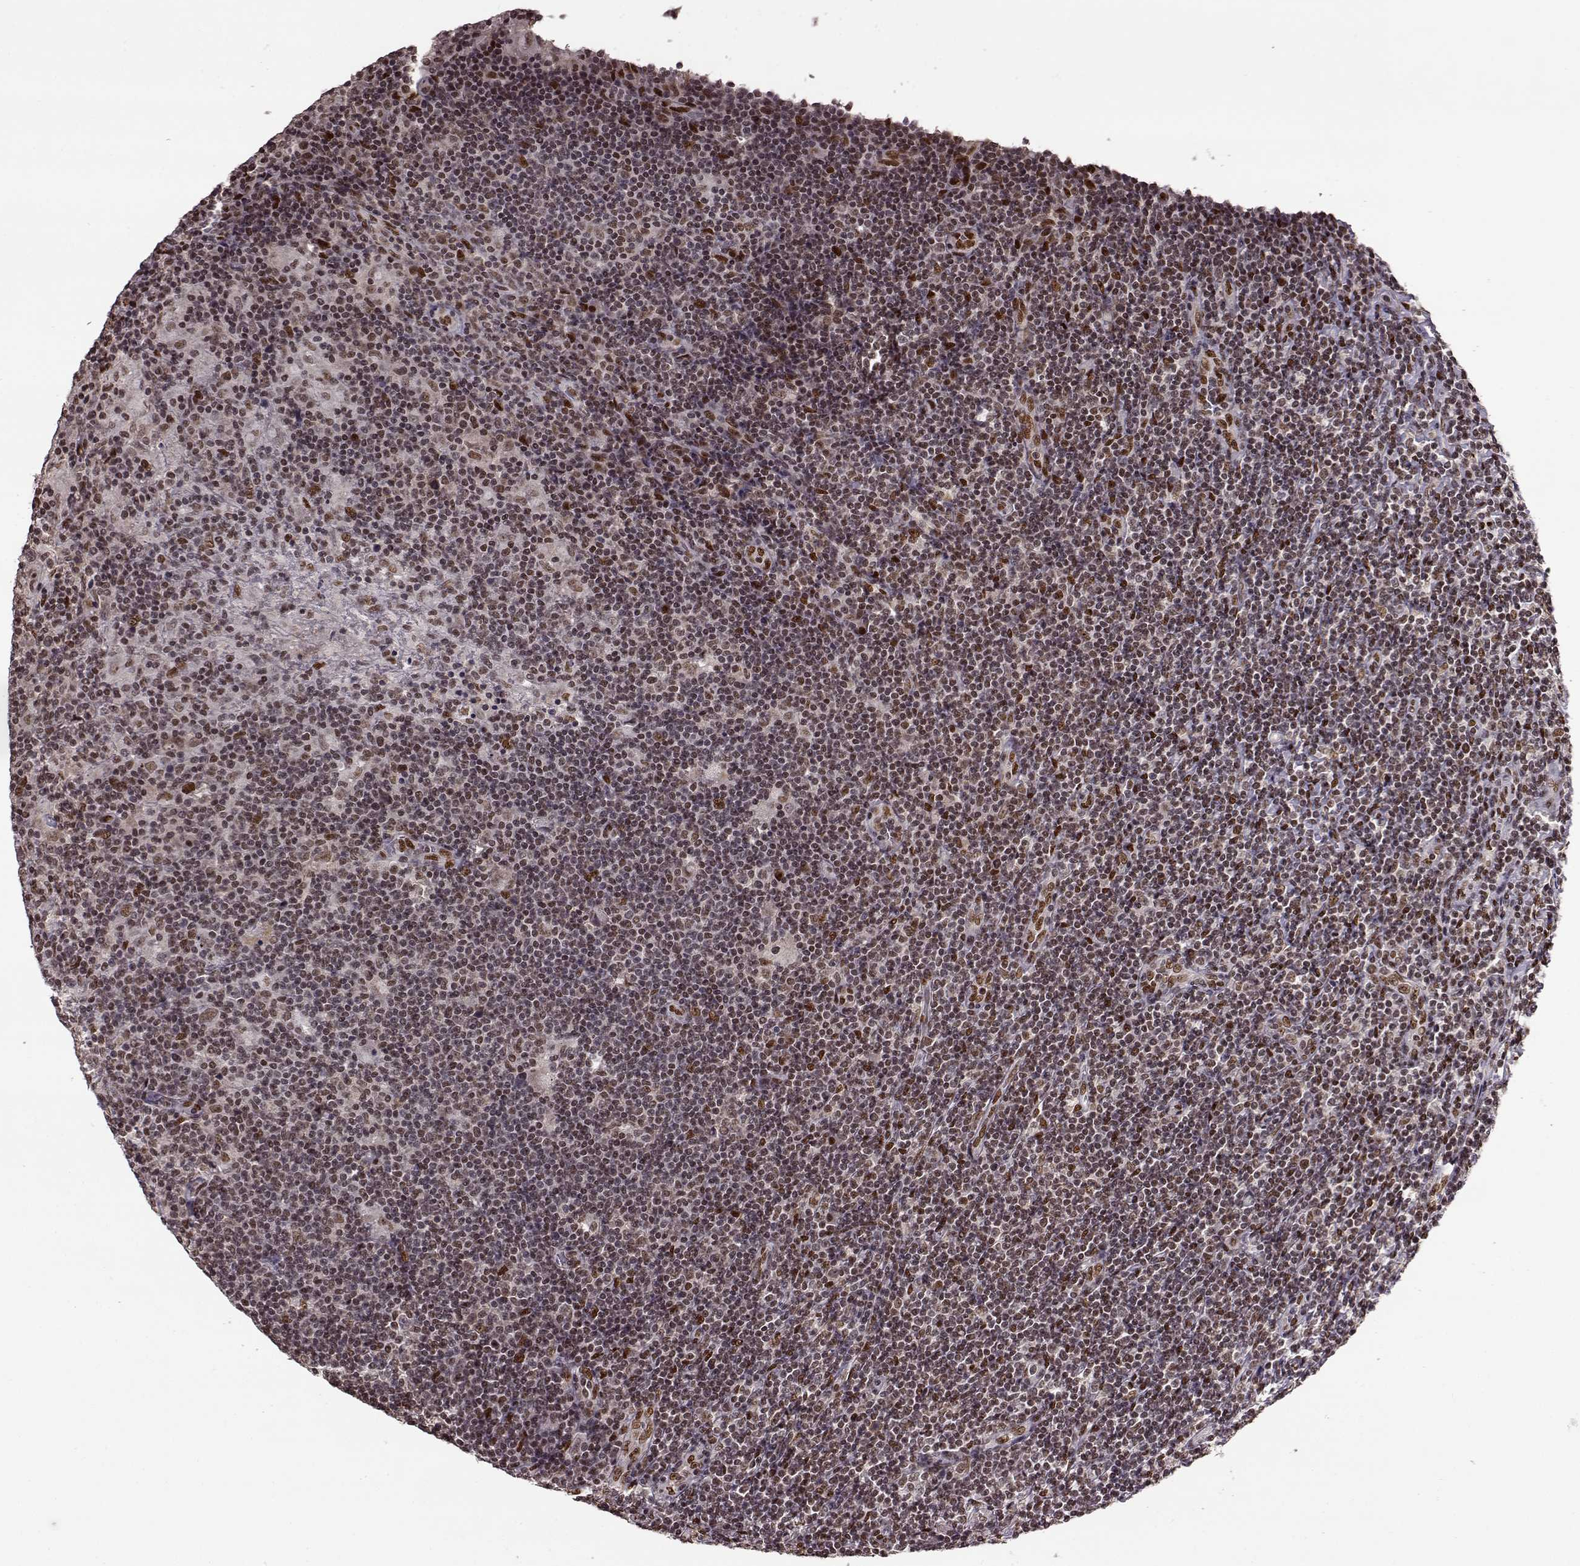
{"staining": {"intensity": "moderate", "quantity": "25%-75%", "location": "nuclear"}, "tissue": "lymphoma", "cell_type": "Tumor cells", "image_type": "cancer", "snomed": [{"axis": "morphology", "description": "Hodgkin's disease, NOS"}, {"axis": "topography", "description": "Lymph node"}], "caption": "IHC image of neoplastic tissue: human lymphoma stained using immunohistochemistry exhibits medium levels of moderate protein expression localized specifically in the nuclear of tumor cells, appearing as a nuclear brown color.", "gene": "FTO", "patient": {"sex": "male", "age": 40}}